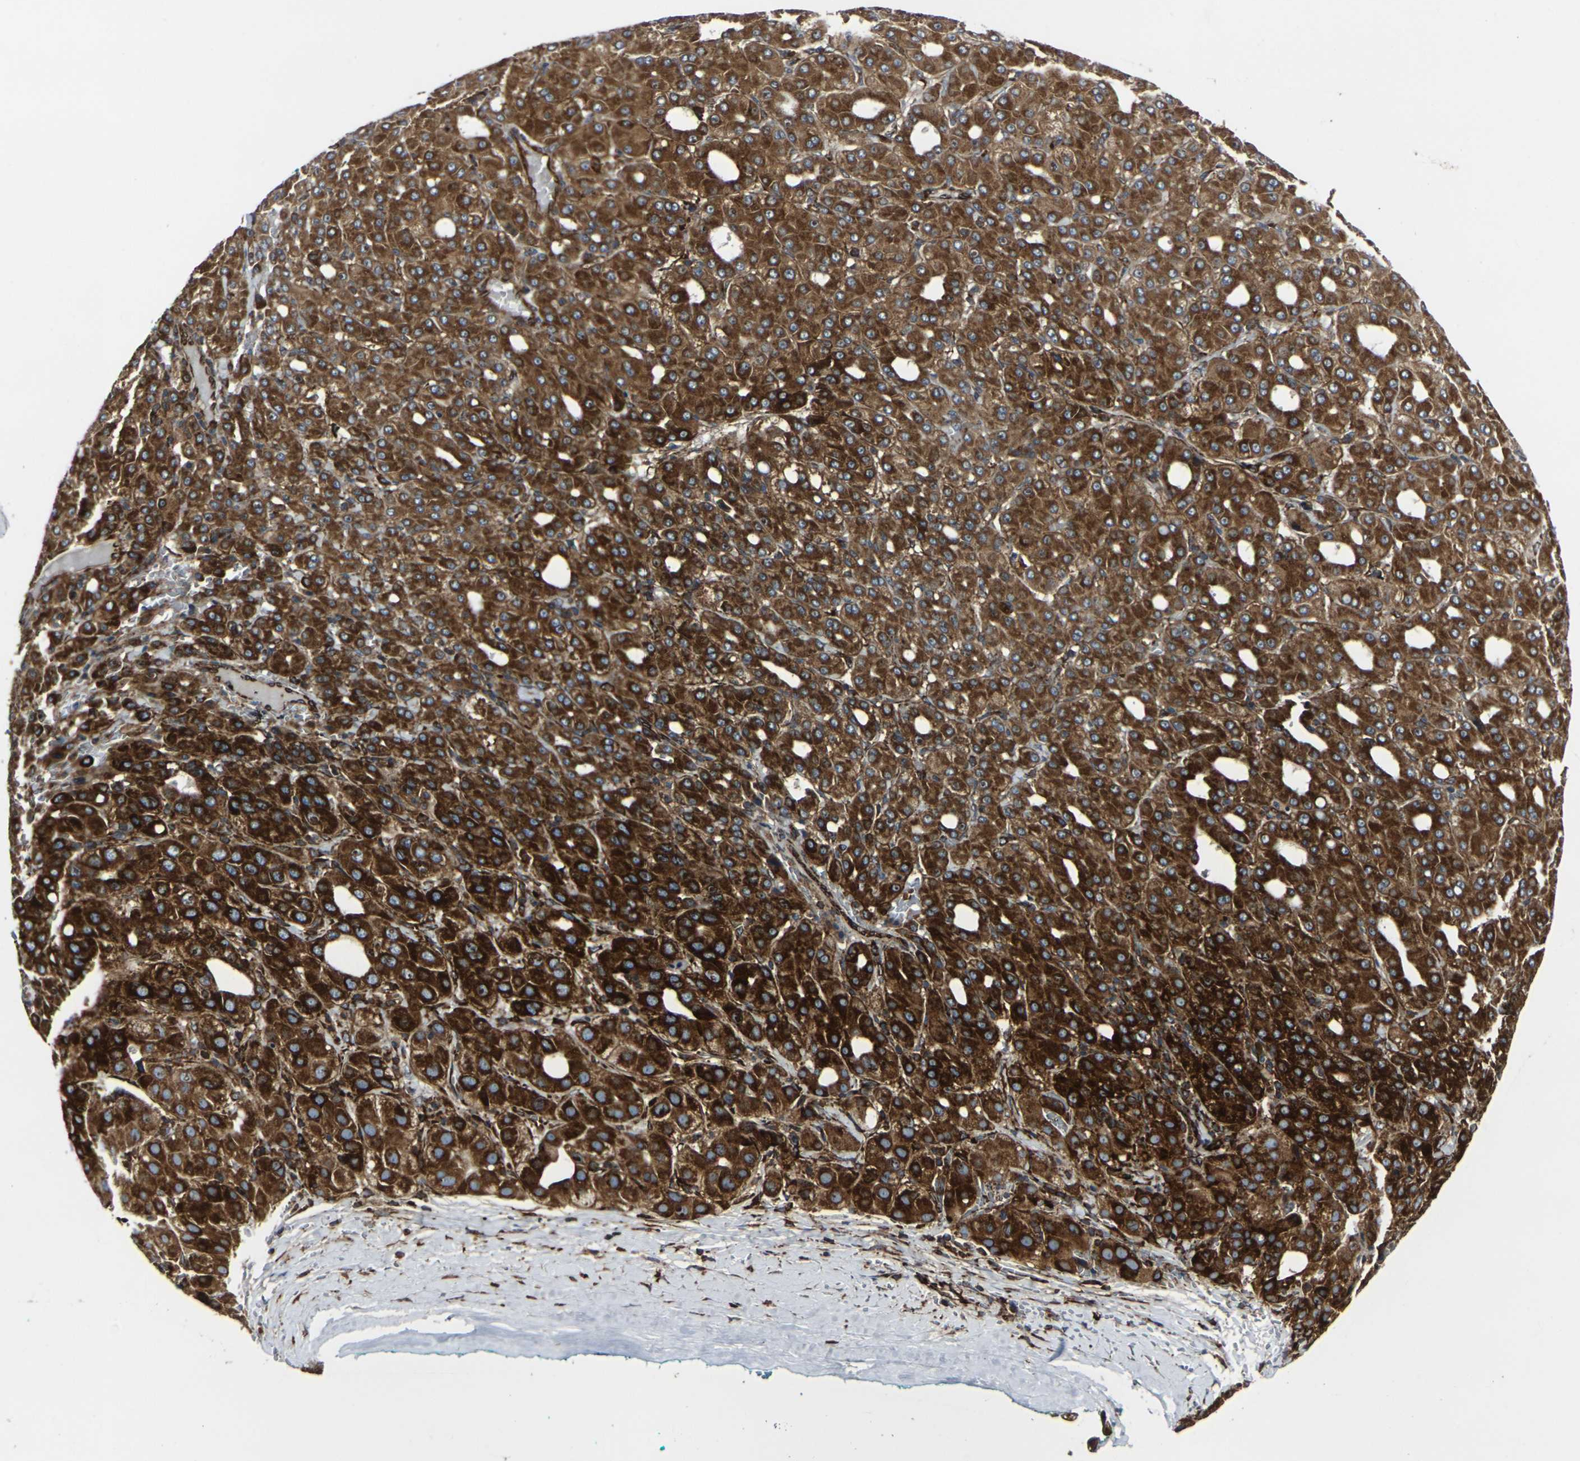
{"staining": {"intensity": "strong", "quantity": ">75%", "location": "cytoplasmic/membranous"}, "tissue": "liver cancer", "cell_type": "Tumor cells", "image_type": "cancer", "snomed": [{"axis": "morphology", "description": "Carcinoma, Hepatocellular, NOS"}, {"axis": "topography", "description": "Liver"}], "caption": "An immunohistochemistry histopathology image of tumor tissue is shown. Protein staining in brown shows strong cytoplasmic/membranous positivity in hepatocellular carcinoma (liver) within tumor cells.", "gene": "MARCHF2", "patient": {"sex": "male", "age": 65}}